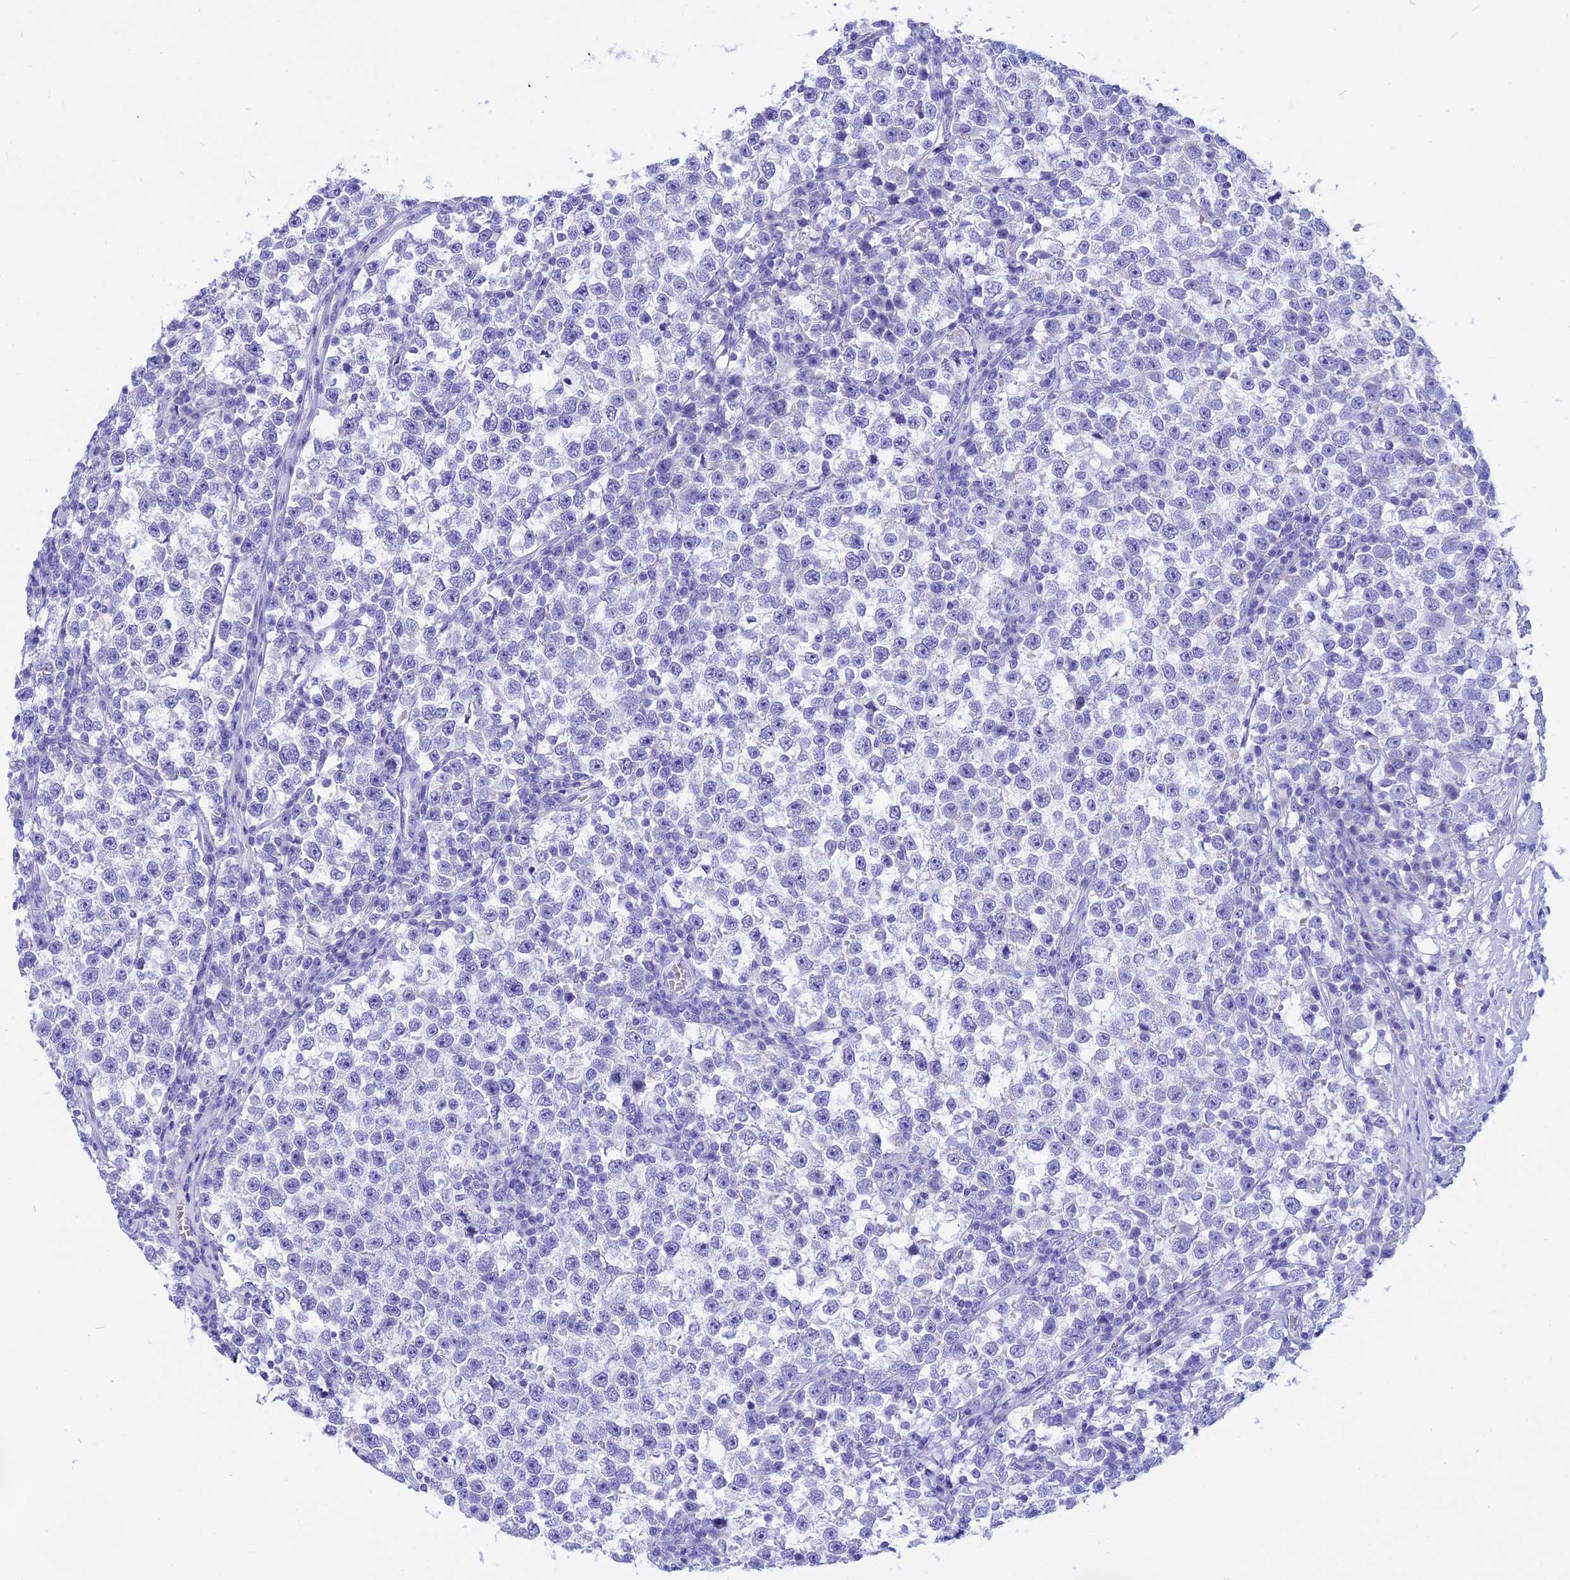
{"staining": {"intensity": "negative", "quantity": "none", "location": "none"}, "tissue": "testis cancer", "cell_type": "Tumor cells", "image_type": "cancer", "snomed": [{"axis": "morphology", "description": "Normal tissue, NOS"}, {"axis": "morphology", "description": "Seminoma, NOS"}, {"axis": "topography", "description": "Testis"}], "caption": "Immunohistochemical staining of testis cancer (seminoma) exhibits no significant staining in tumor cells. (Stains: DAB immunohistochemistry with hematoxylin counter stain, Microscopy: brightfield microscopy at high magnification).", "gene": "ISCA1", "patient": {"sex": "male", "age": 43}}